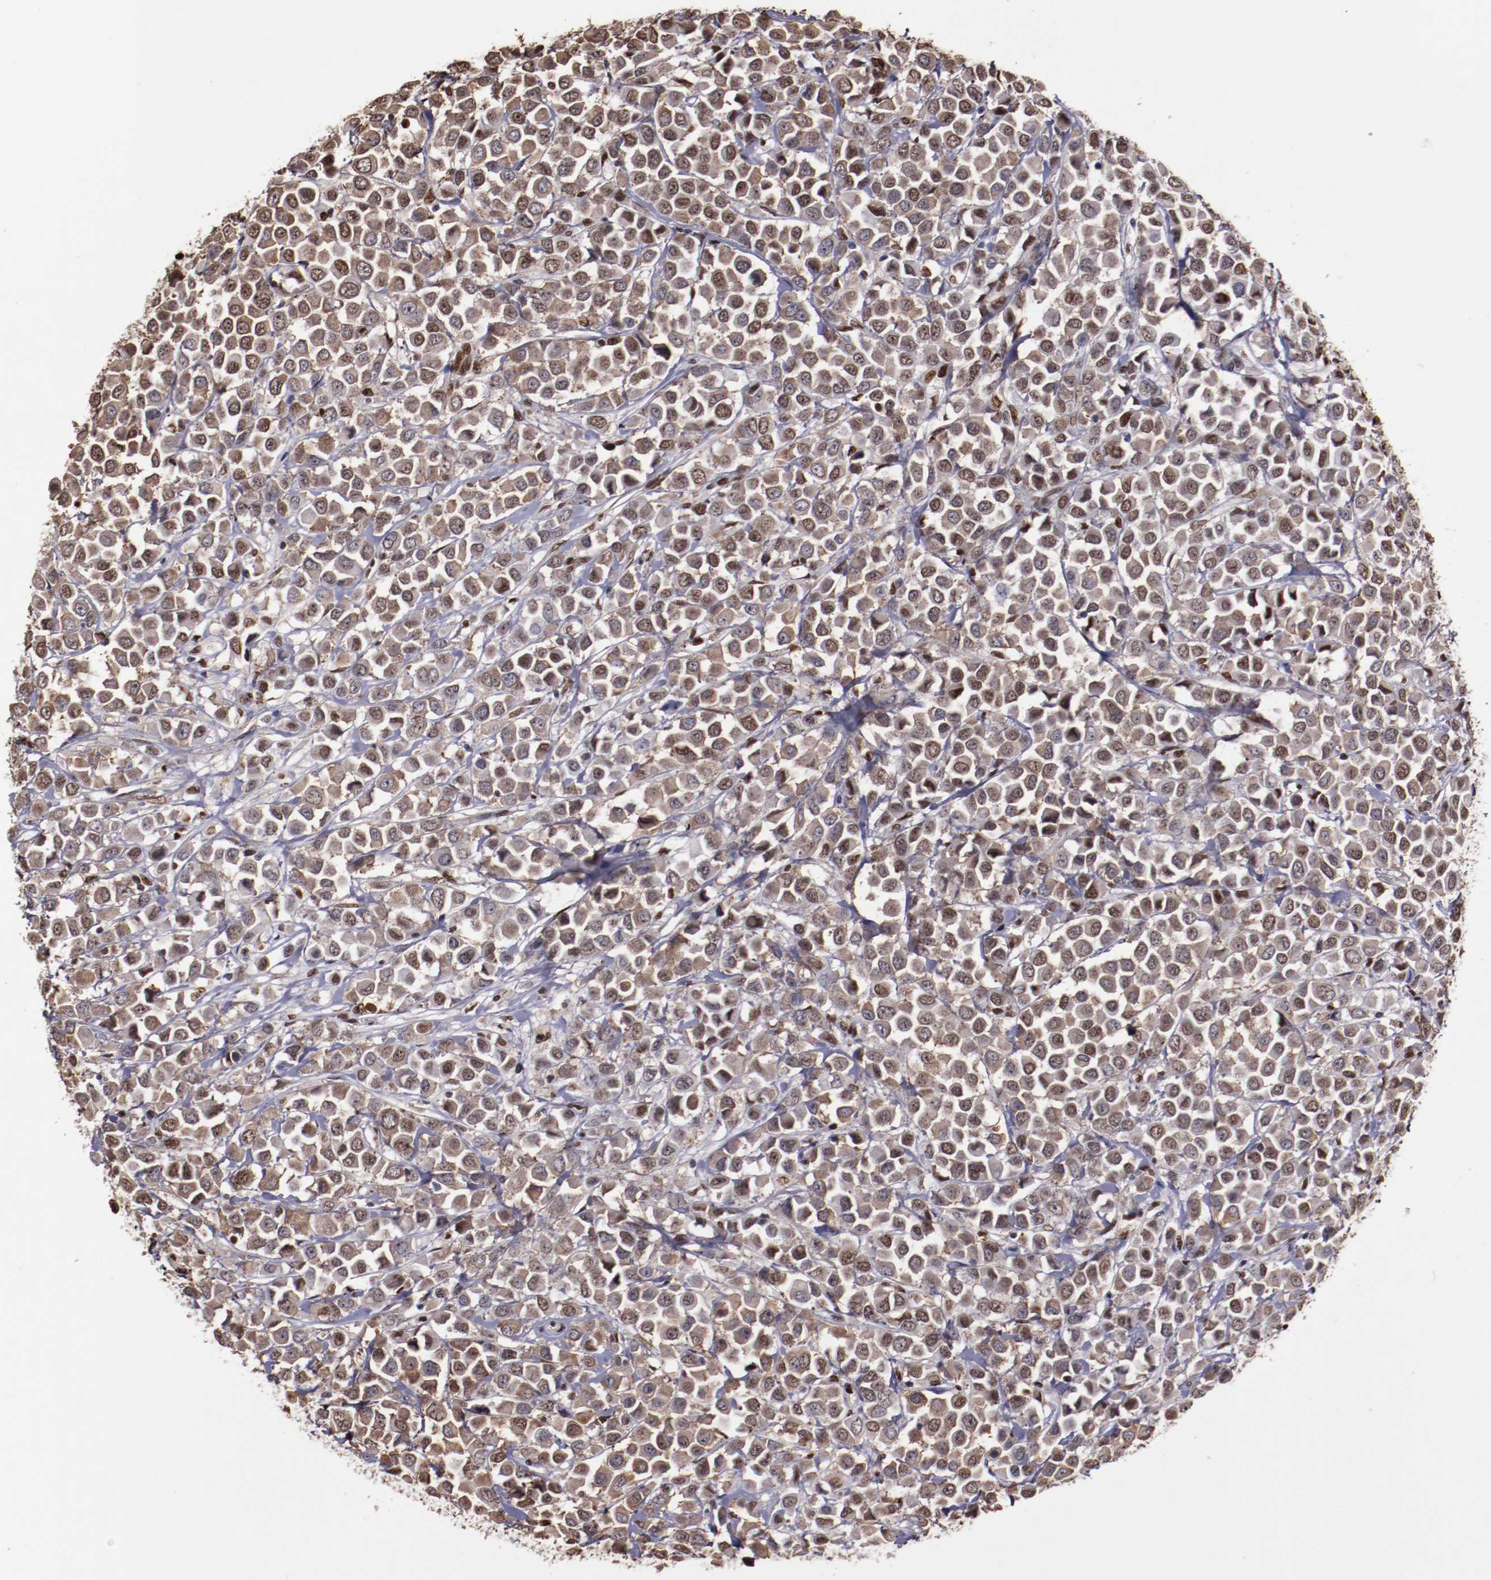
{"staining": {"intensity": "moderate", "quantity": ">75%", "location": "nuclear"}, "tissue": "breast cancer", "cell_type": "Tumor cells", "image_type": "cancer", "snomed": [{"axis": "morphology", "description": "Duct carcinoma"}, {"axis": "topography", "description": "Breast"}], "caption": "Immunohistochemical staining of breast intraductal carcinoma reveals medium levels of moderate nuclear protein expression in approximately >75% of tumor cells. (DAB (3,3'-diaminobenzidine) IHC with brightfield microscopy, high magnification).", "gene": "APEX1", "patient": {"sex": "female", "age": 61}}